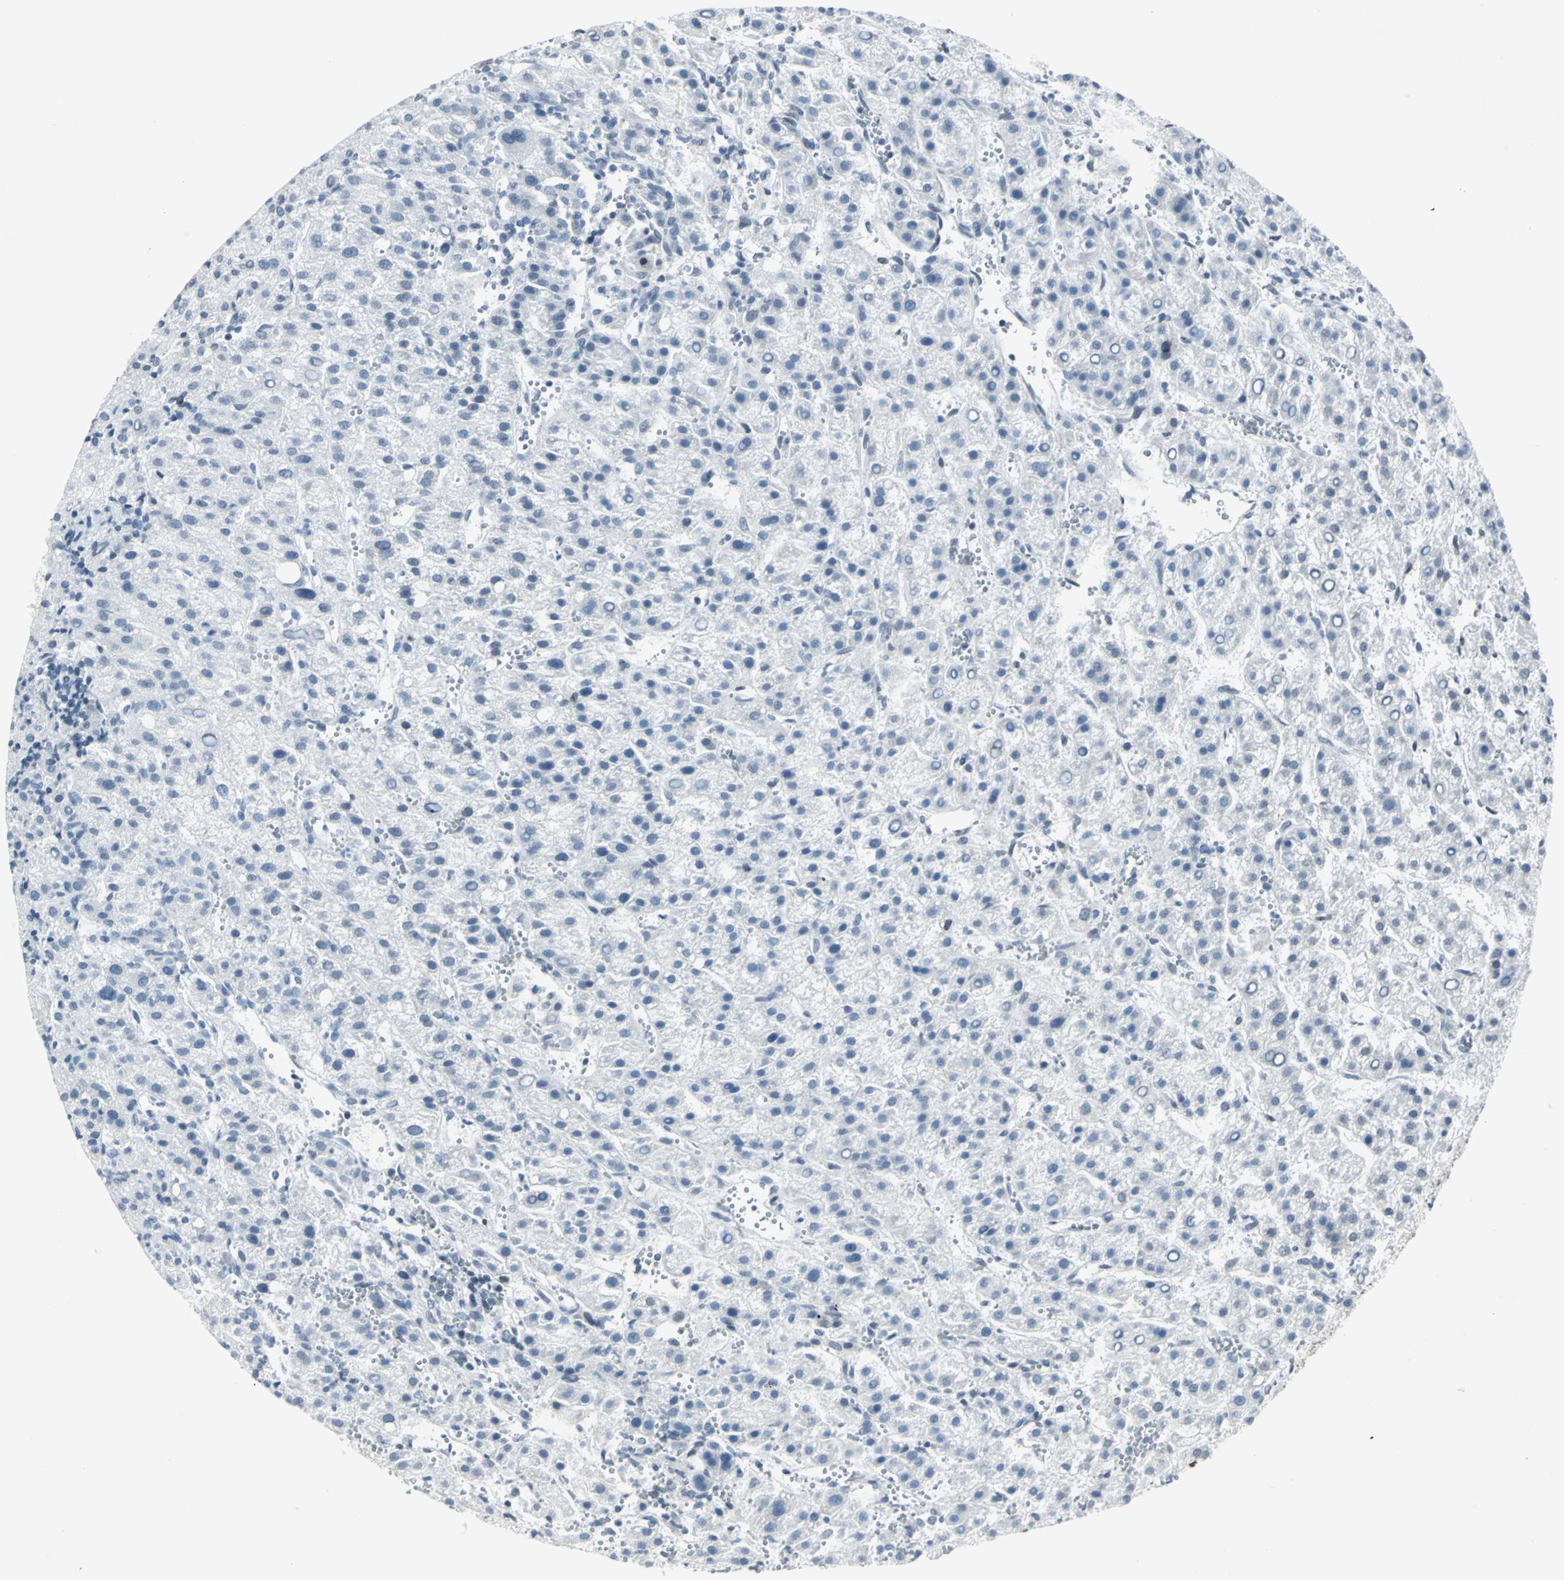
{"staining": {"intensity": "negative", "quantity": "none", "location": "none"}, "tissue": "liver cancer", "cell_type": "Tumor cells", "image_type": "cancer", "snomed": [{"axis": "morphology", "description": "Carcinoma, Hepatocellular, NOS"}, {"axis": "topography", "description": "Liver"}], "caption": "The micrograph demonstrates no significant expression in tumor cells of hepatocellular carcinoma (liver).", "gene": "SNUPN", "patient": {"sex": "female", "age": 58}}